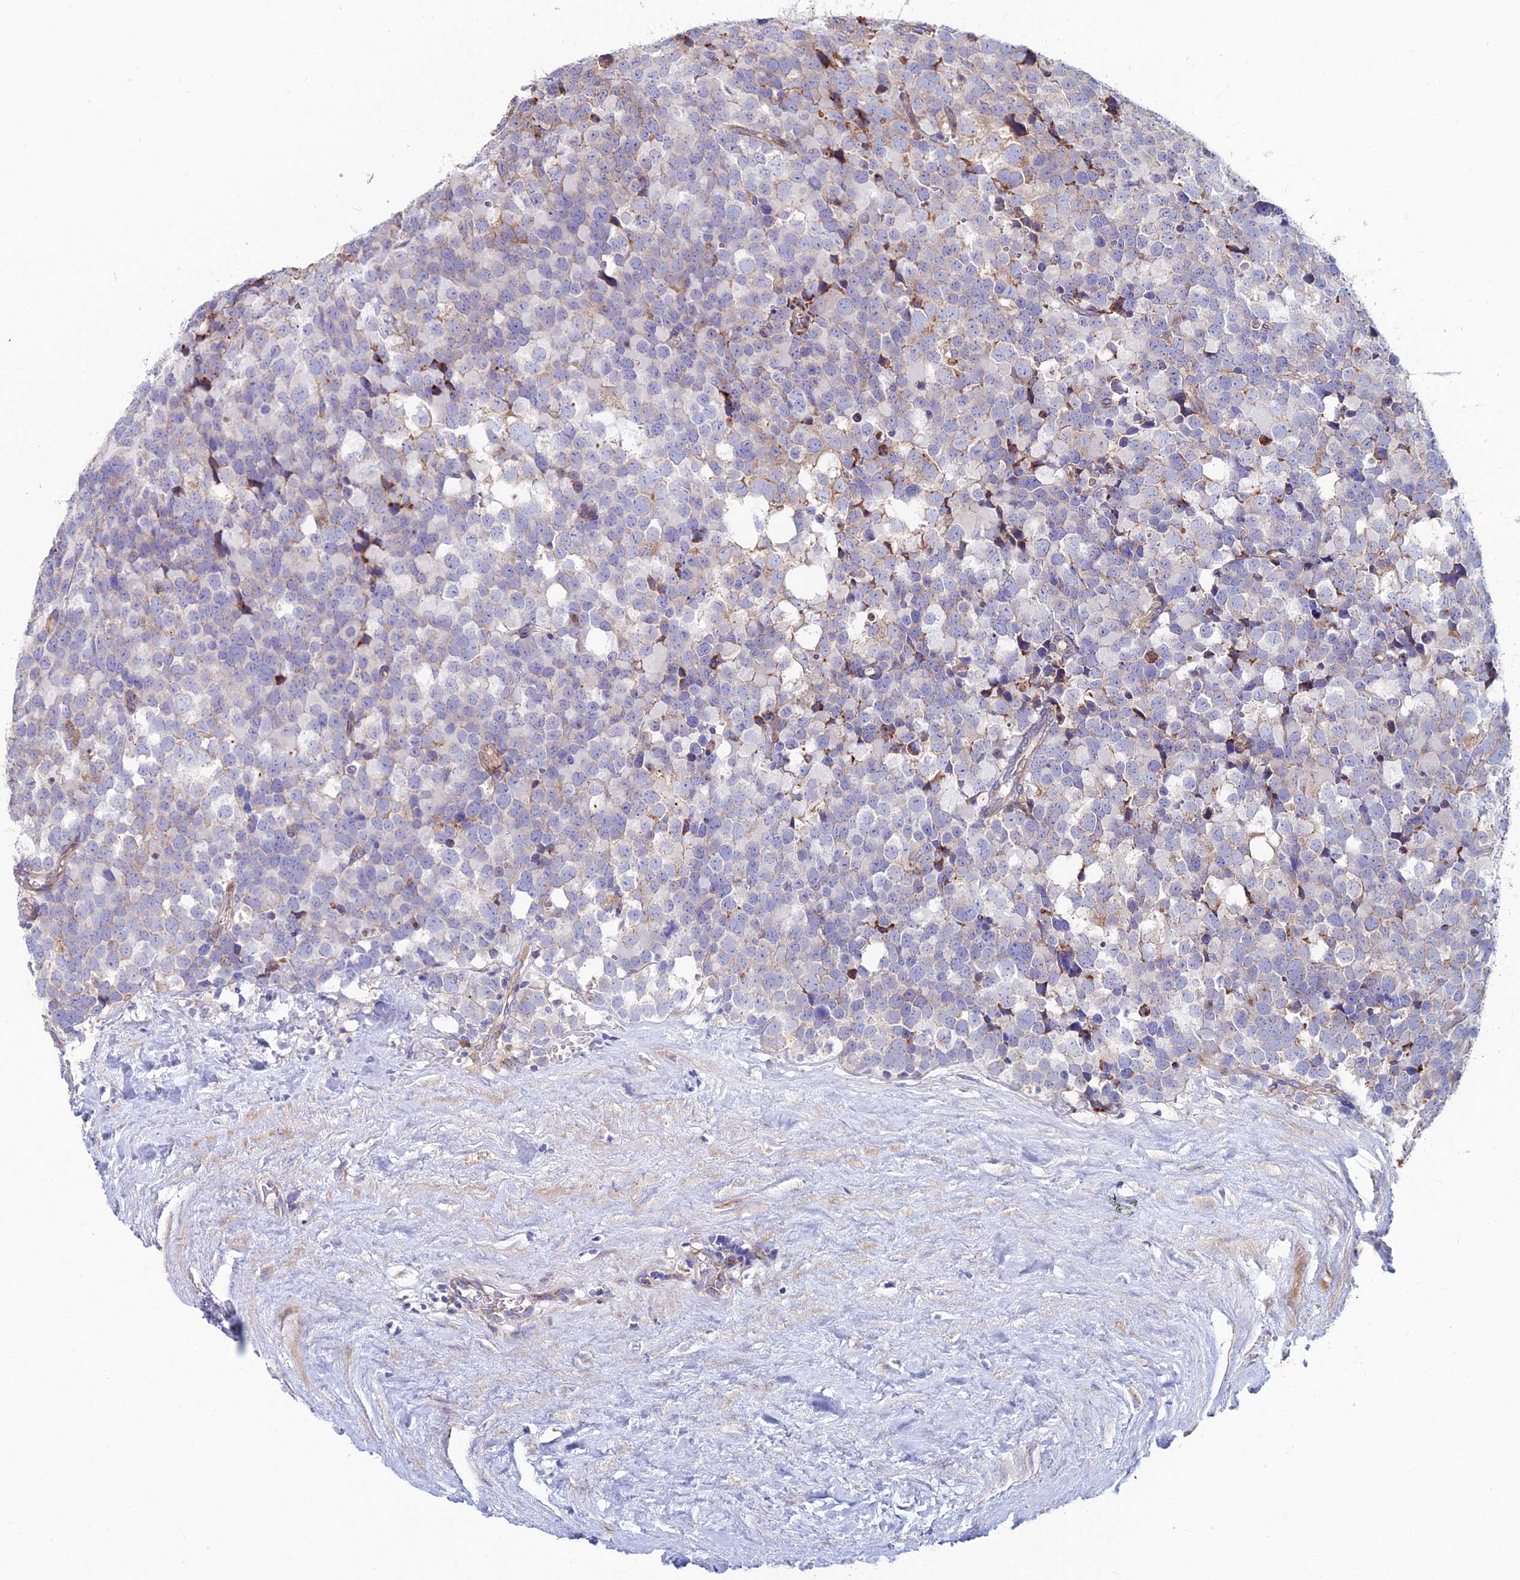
{"staining": {"intensity": "weak", "quantity": "<25%", "location": "cytoplasmic/membranous"}, "tissue": "testis cancer", "cell_type": "Tumor cells", "image_type": "cancer", "snomed": [{"axis": "morphology", "description": "Seminoma, NOS"}, {"axis": "topography", "description": "Testis"}], "caption": "Tumor cells are negative for protein expression in human testis cancer.", "gene": "CLCN3", "patient": {"sex": "male", "age": 71}}